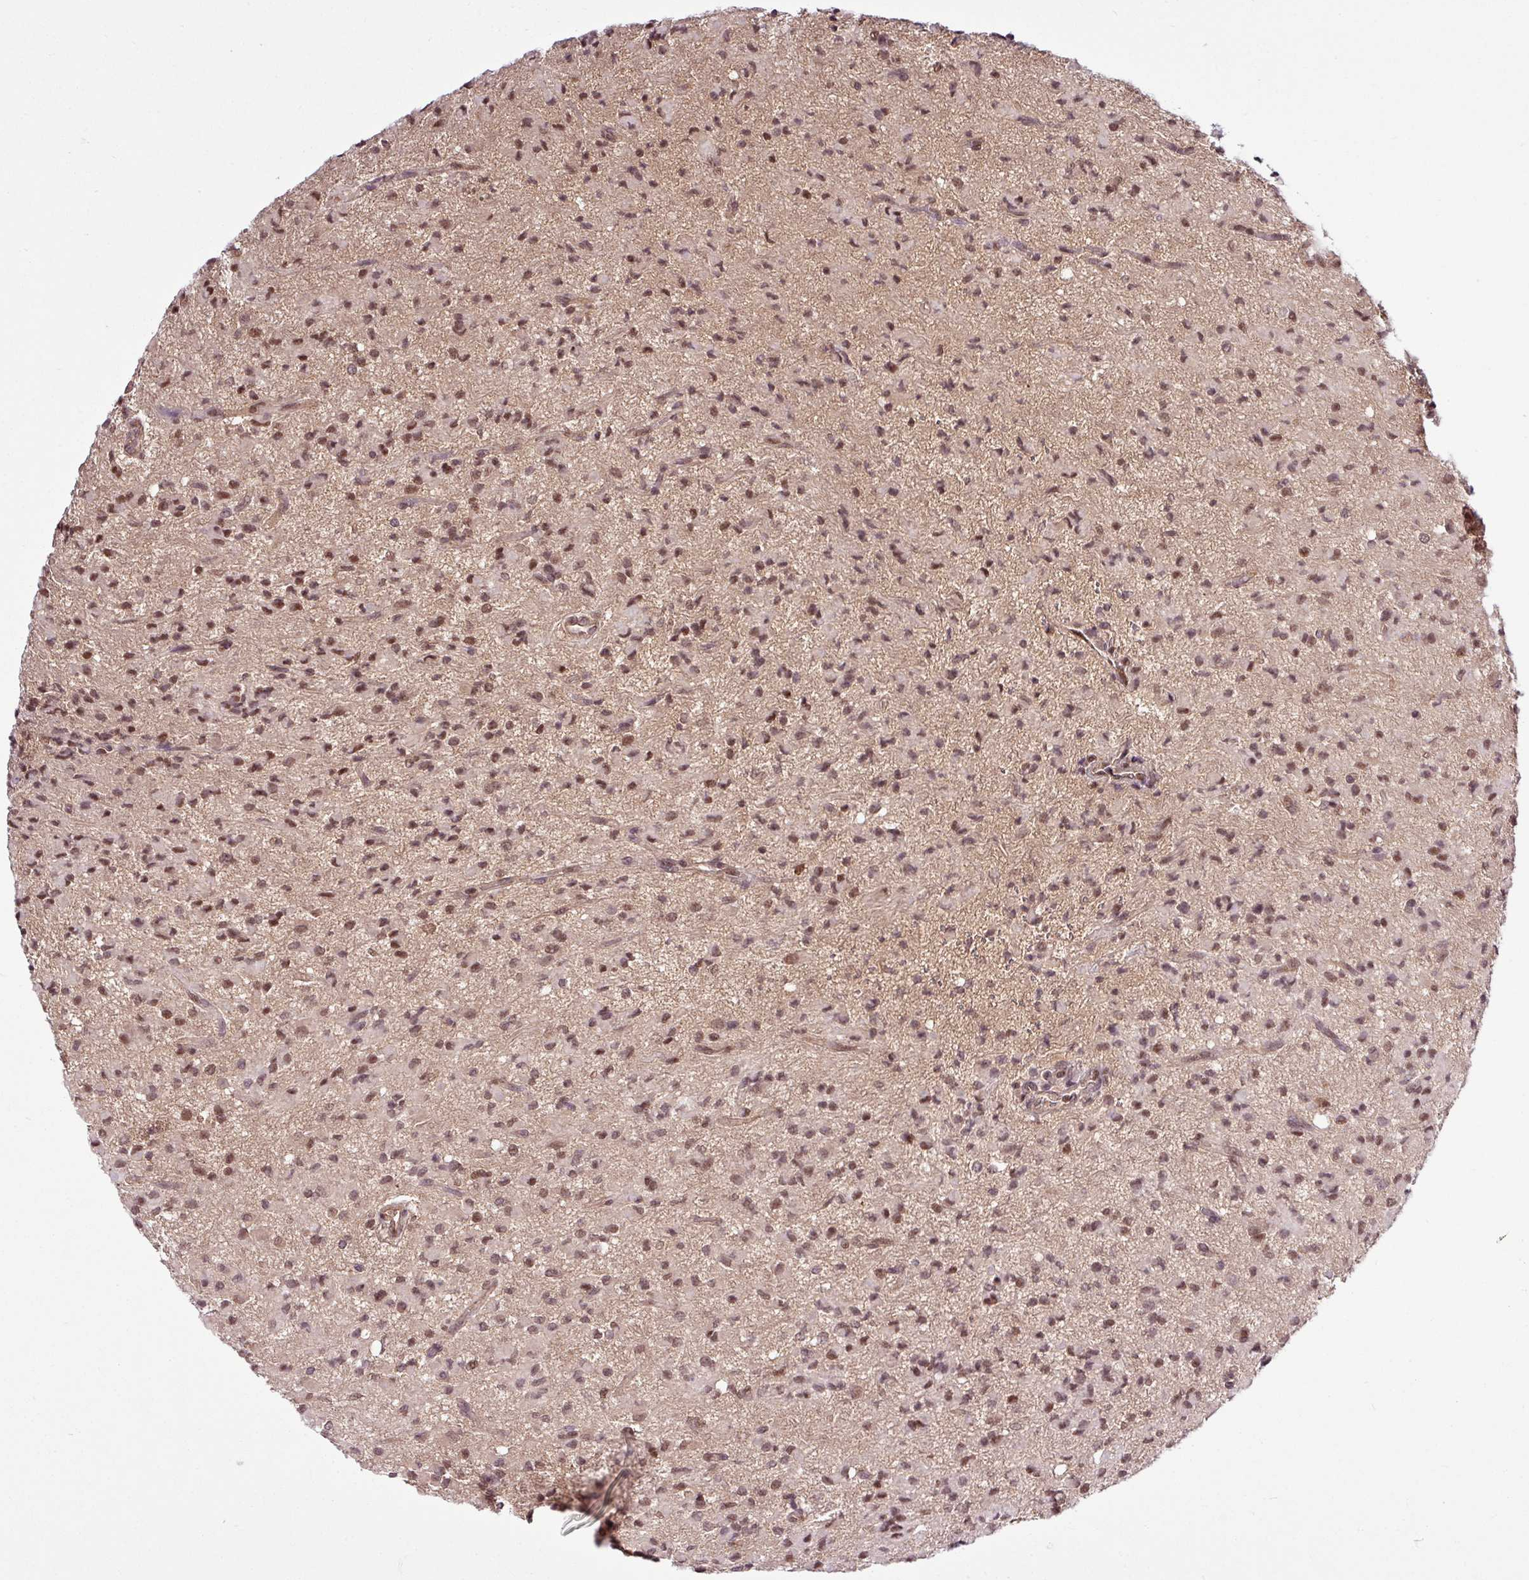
{"staining": {"intensity": "moderate", "quantity": ">75%", "location": "nuclear"}, "tissue": "glioma", "cell_type": "Tumor cells", "image_type": "cancer", "snomed": [{"axis": "morphology", "description": "Glioma, malignant, Low grade"}, {"axis": "topography", "description": "Brain"}], "caption": "Immunohistochemistry histopathology image of neoplastic tissue: glioma stained using immunohistochemistry reveals medium levels of moderate protein expression localized specifically in the nuclear of tumor cells, appearing as a nuclear brown color.", "gene": "ITPKC", "patient": {"sex": "female", "age": 33}}